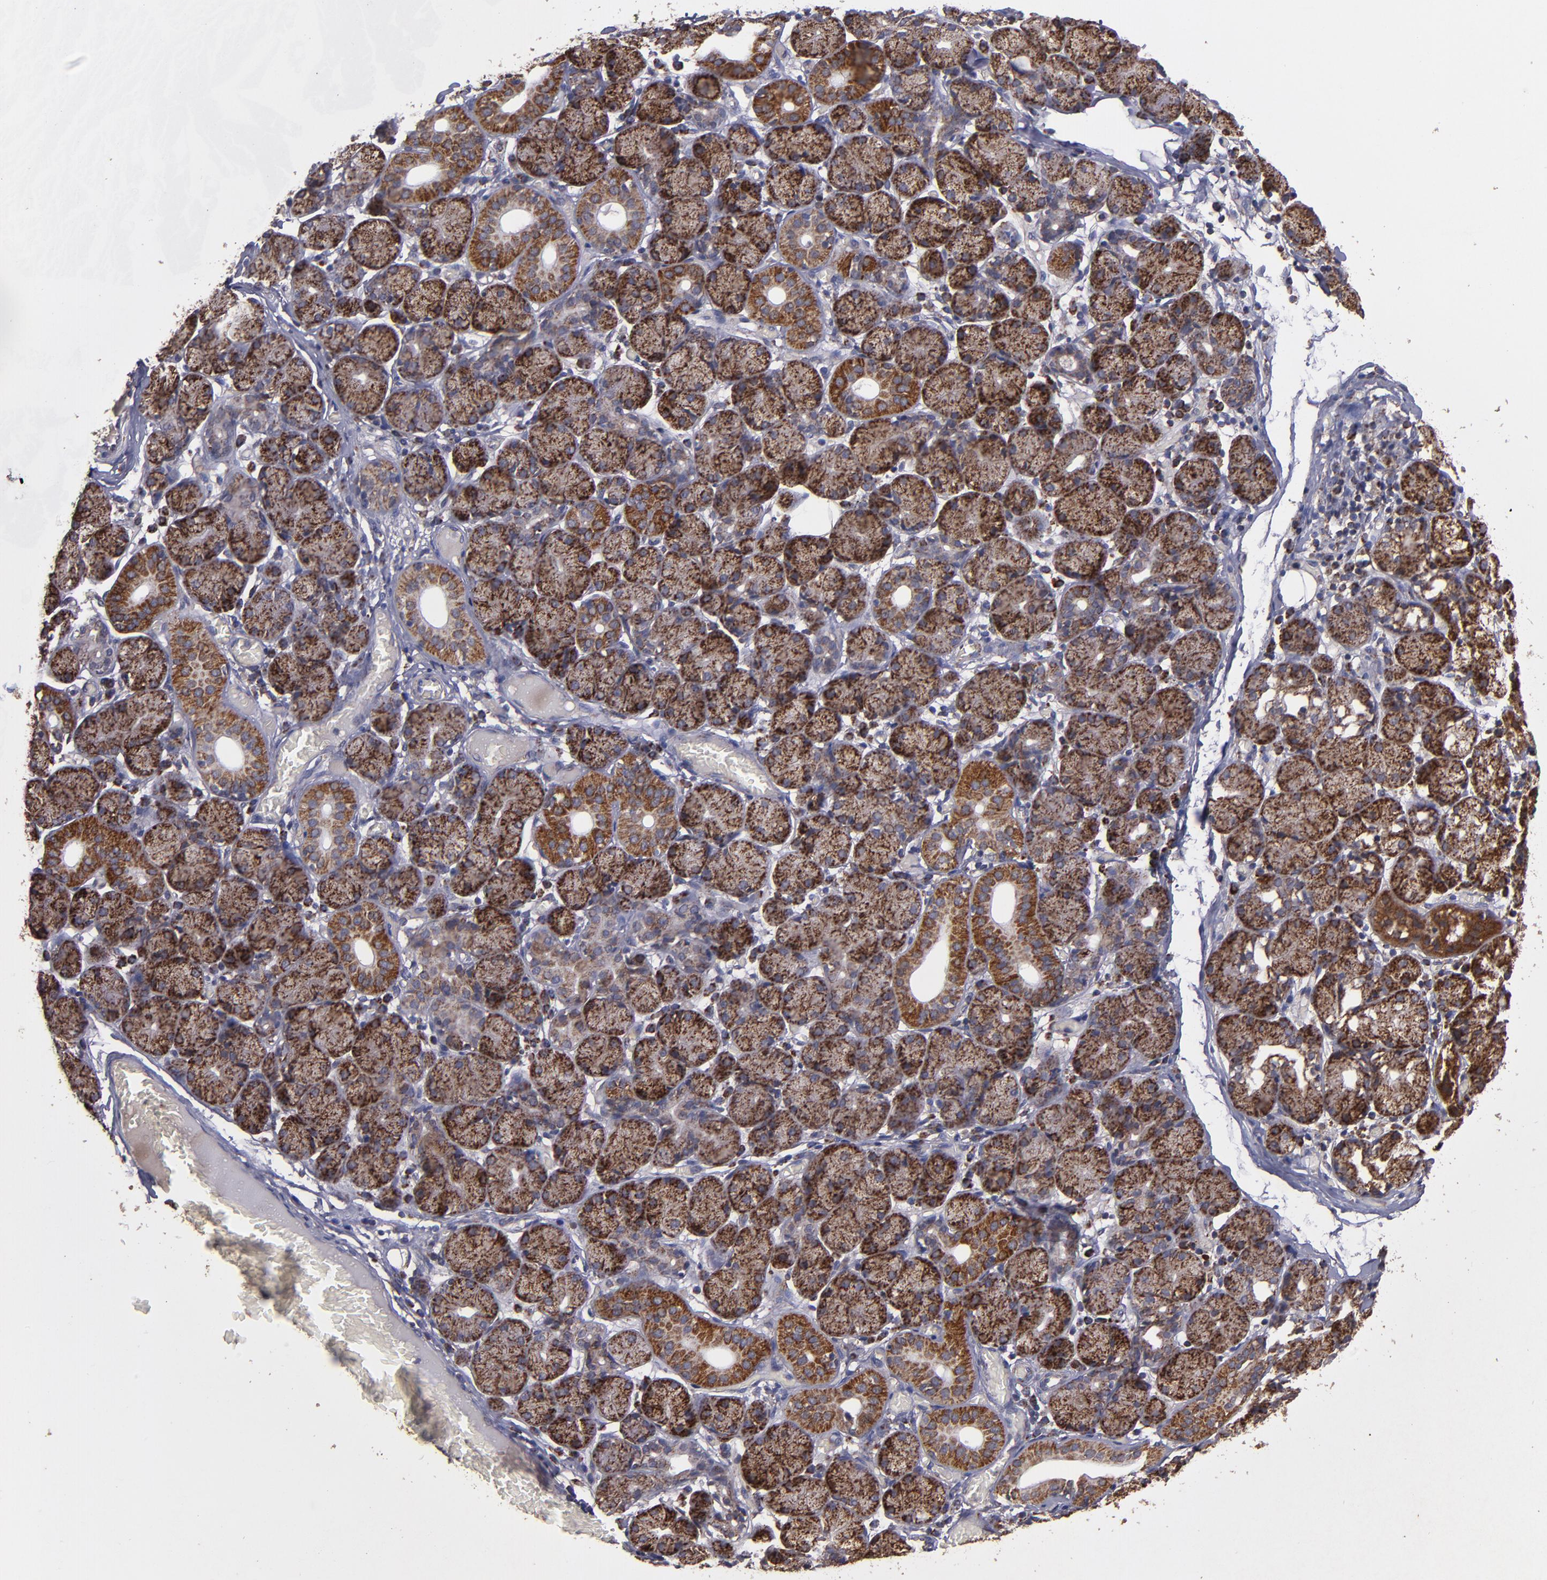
{"staining": {"intensity": "strong", "quantity": ">75%", "location": "cytoplasmic/membranous"}, "tissue": "salivary gland", "cell_type": "Glandular cells", "image_type": "normal", "snomed": [{"axis": "morphology", "description": "Normal tissue, NOS"}, {"axis": "topography", "description": "Salivary gland"}], "caption": "Approximately >75% of glandular cells in unremarkable human salivary gland show strong cytoplasmic/membranous protein positivity as visualized by brown immunohistochemical staining.", "gene": "TIMM9", "patient": {"sex": "female", "age": 24}}